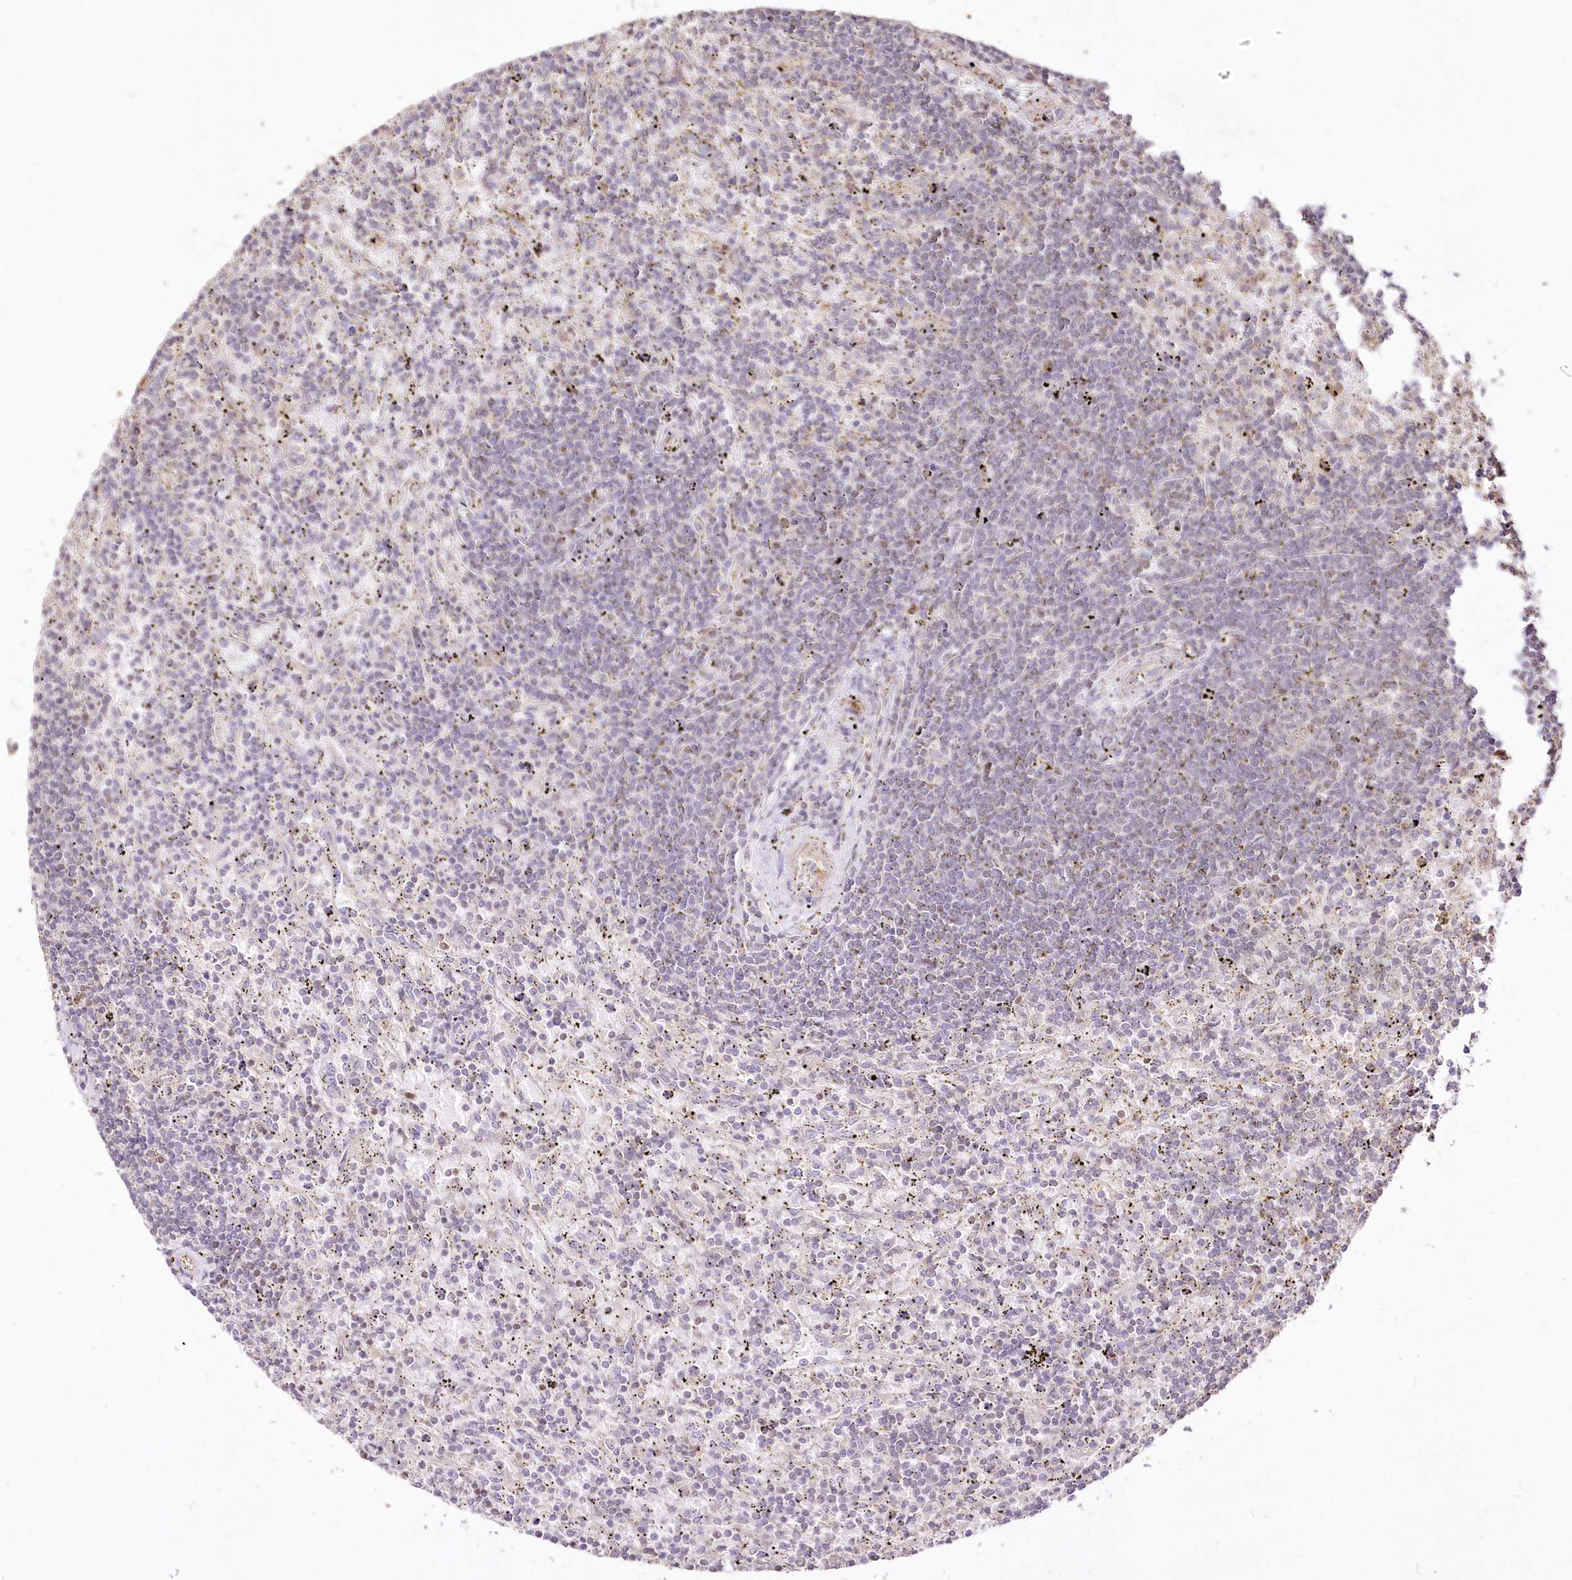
{"staining": {"intensity": "negative", "quantity": "none", "location": "none"}, "tissue": "lymphoma", "cell_type": "Tumor cells", "image_type": "cancer", "snomed": [{"axis": "morphology", "description": "Malignant lymphoma, non-Hodgkin's type, Low grade"}, {"axis": "topography", "description": "Spleen"}], "caption": "Immunohistochemical staining of human lymphoma exhibits no significant expression in tumor cells.", "gene": "STK17B", "patient": {"sex": "male", "age": 76}}